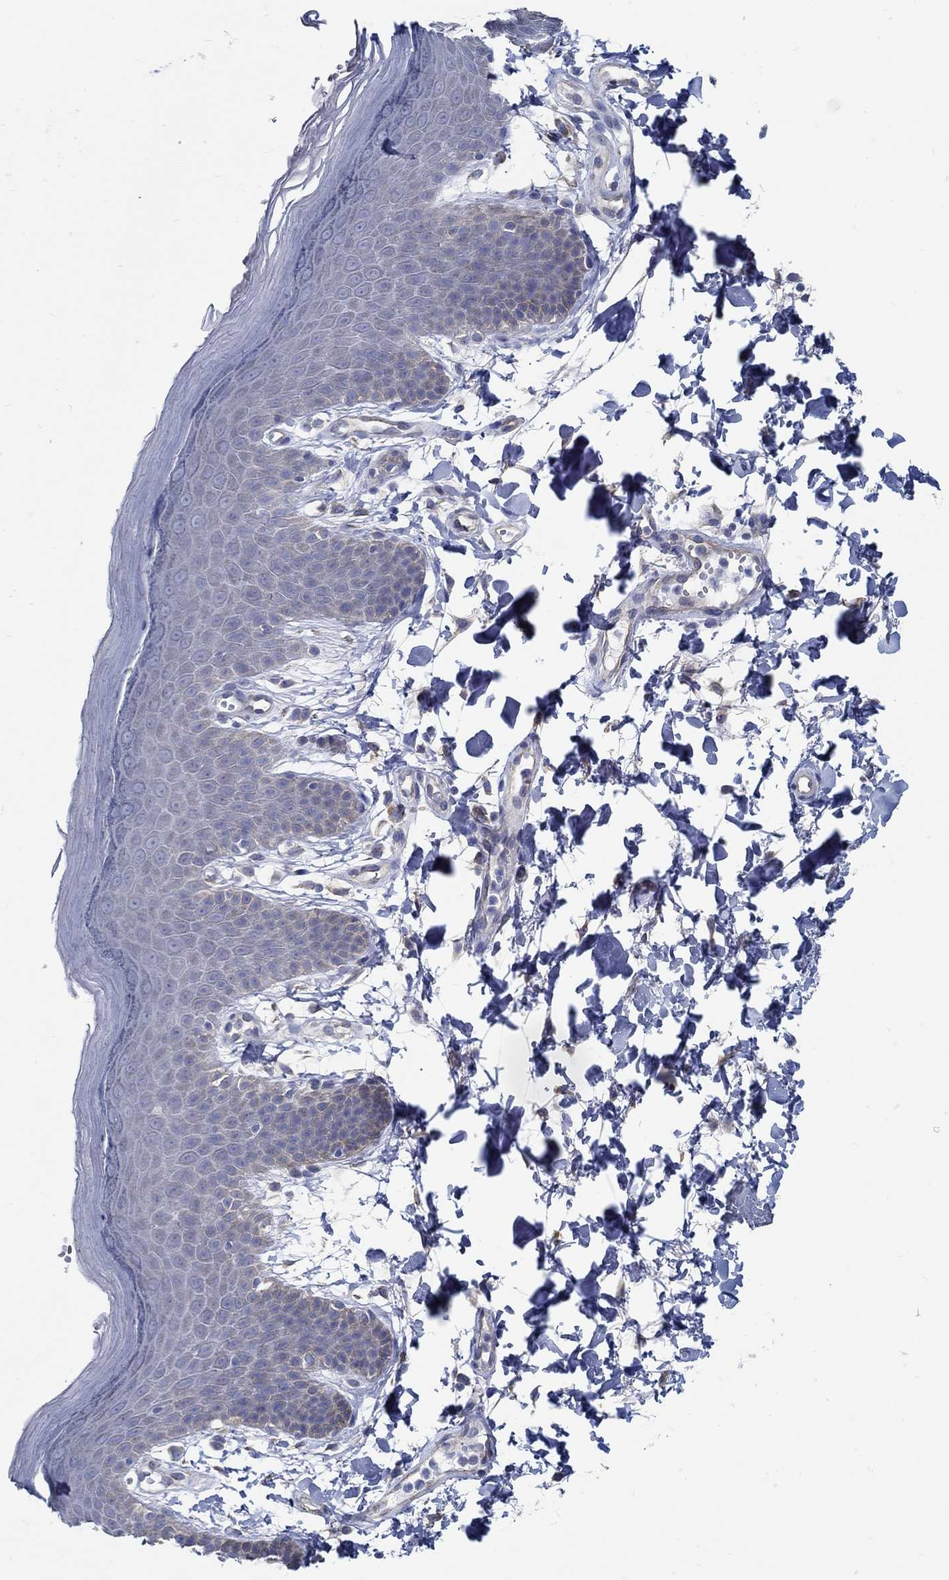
{"staining": {"intensity": "negative", "quantity": "none", "location": "none"}, "tissue": "skin", "cell_type": "Epidermal cells", "image_type": "normal", "snomed": [{"axis": "morphology", "description": "Normal tissue, NOS"}, {"axis": "topography", "description": "Anal"}], "caption": "Protein analysis of unremarkable skin demonstrates no significant positivity in epidermal cells.", "gene": "C15orf39", "patient": {"sex": "male", "age": 53}}